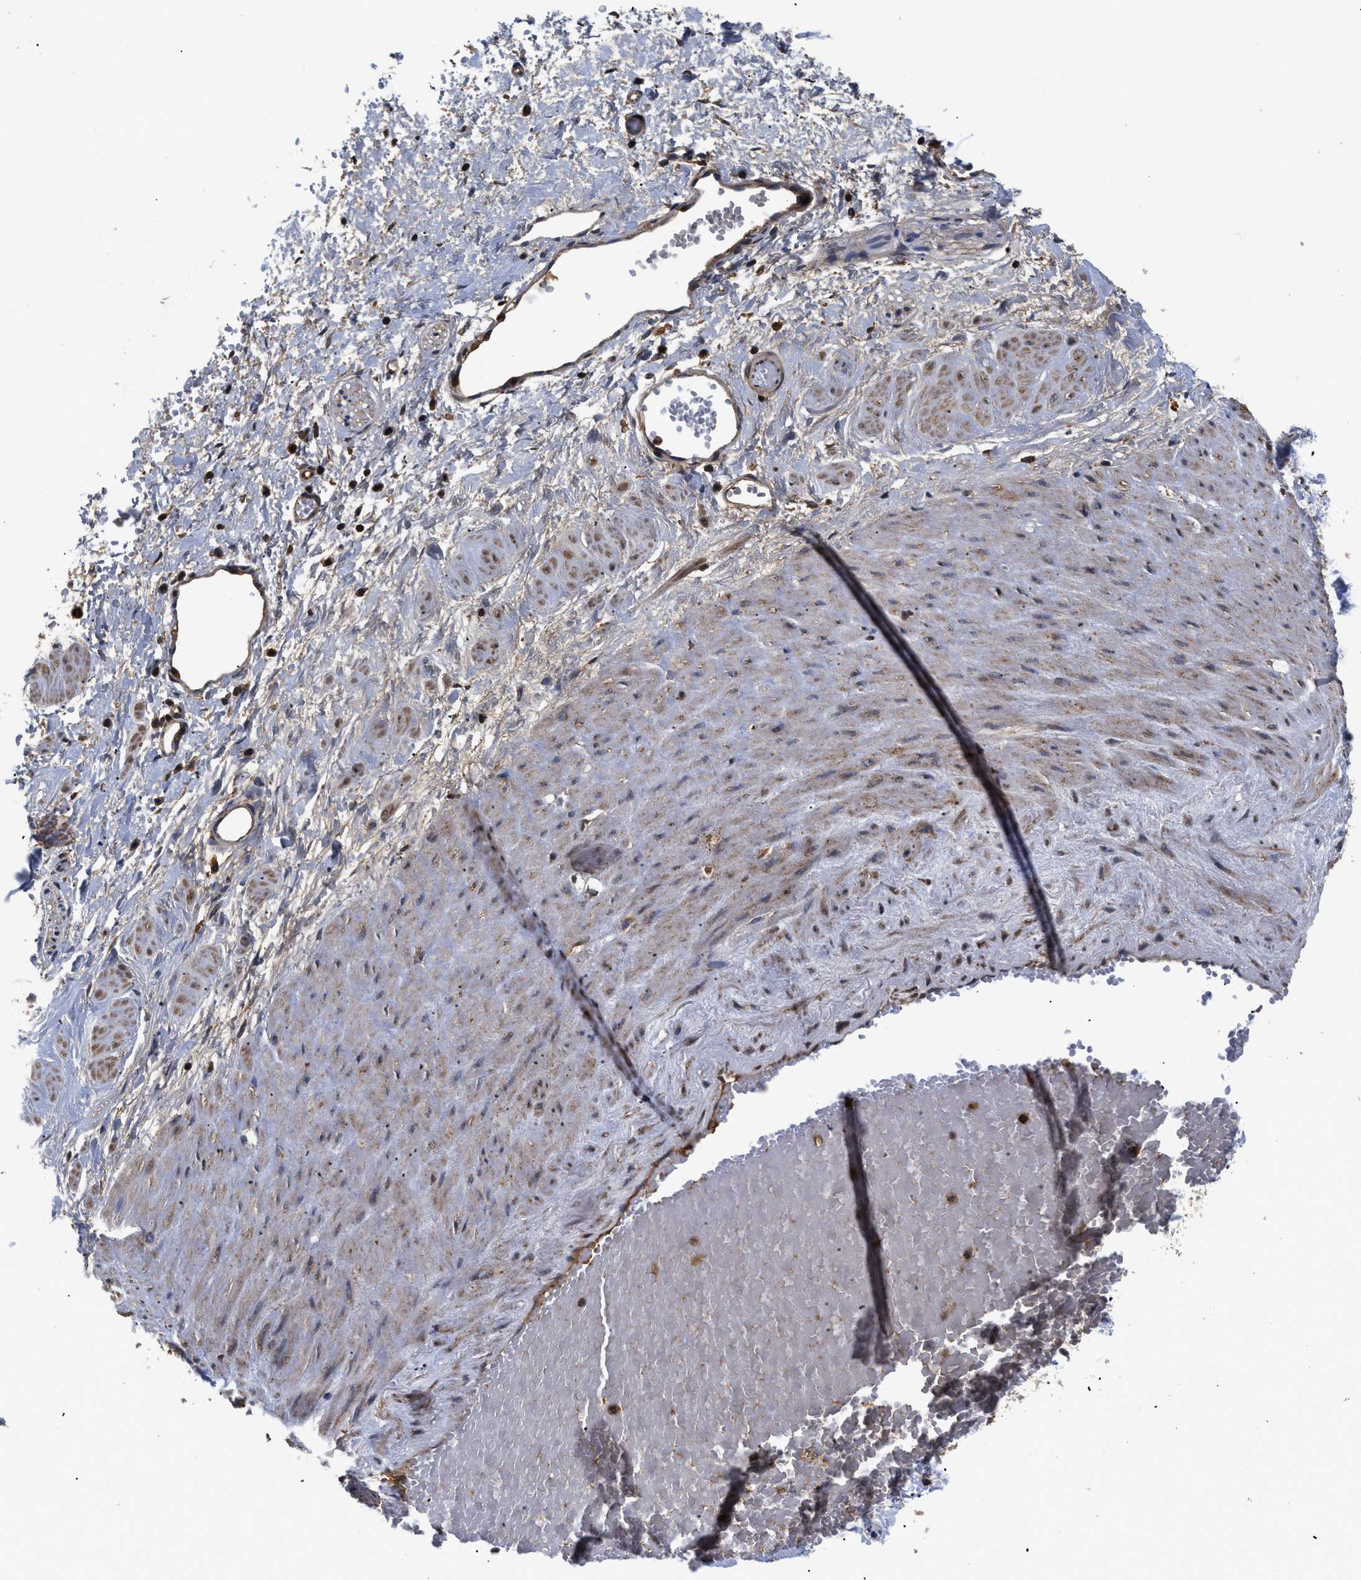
{"staining": {"intensity": "weak", "quantity": "25%-75%", "location": "cytoplasmic/membranous"}, "tissue": "adipose tissue", "cell_type": "Adipocytes", "image_type": "normal", "snomed": [{"axis": "morphology", "description": "Normal tissue, NOS"}, {"axis": "topography", "description": "Soft tissue"}, {"axis": "topography", "description": "Vascular tissue"}], "caption": "High-power microscopy captured an immunohistochemistry (IHC) image of unremarkable adipose tissue, revealing weak cytoplasmic/membranous staining in about 25%-75% of adipocytes.", "gene": "LRRC3", "patient": {"sex": "female", "age": 35}}